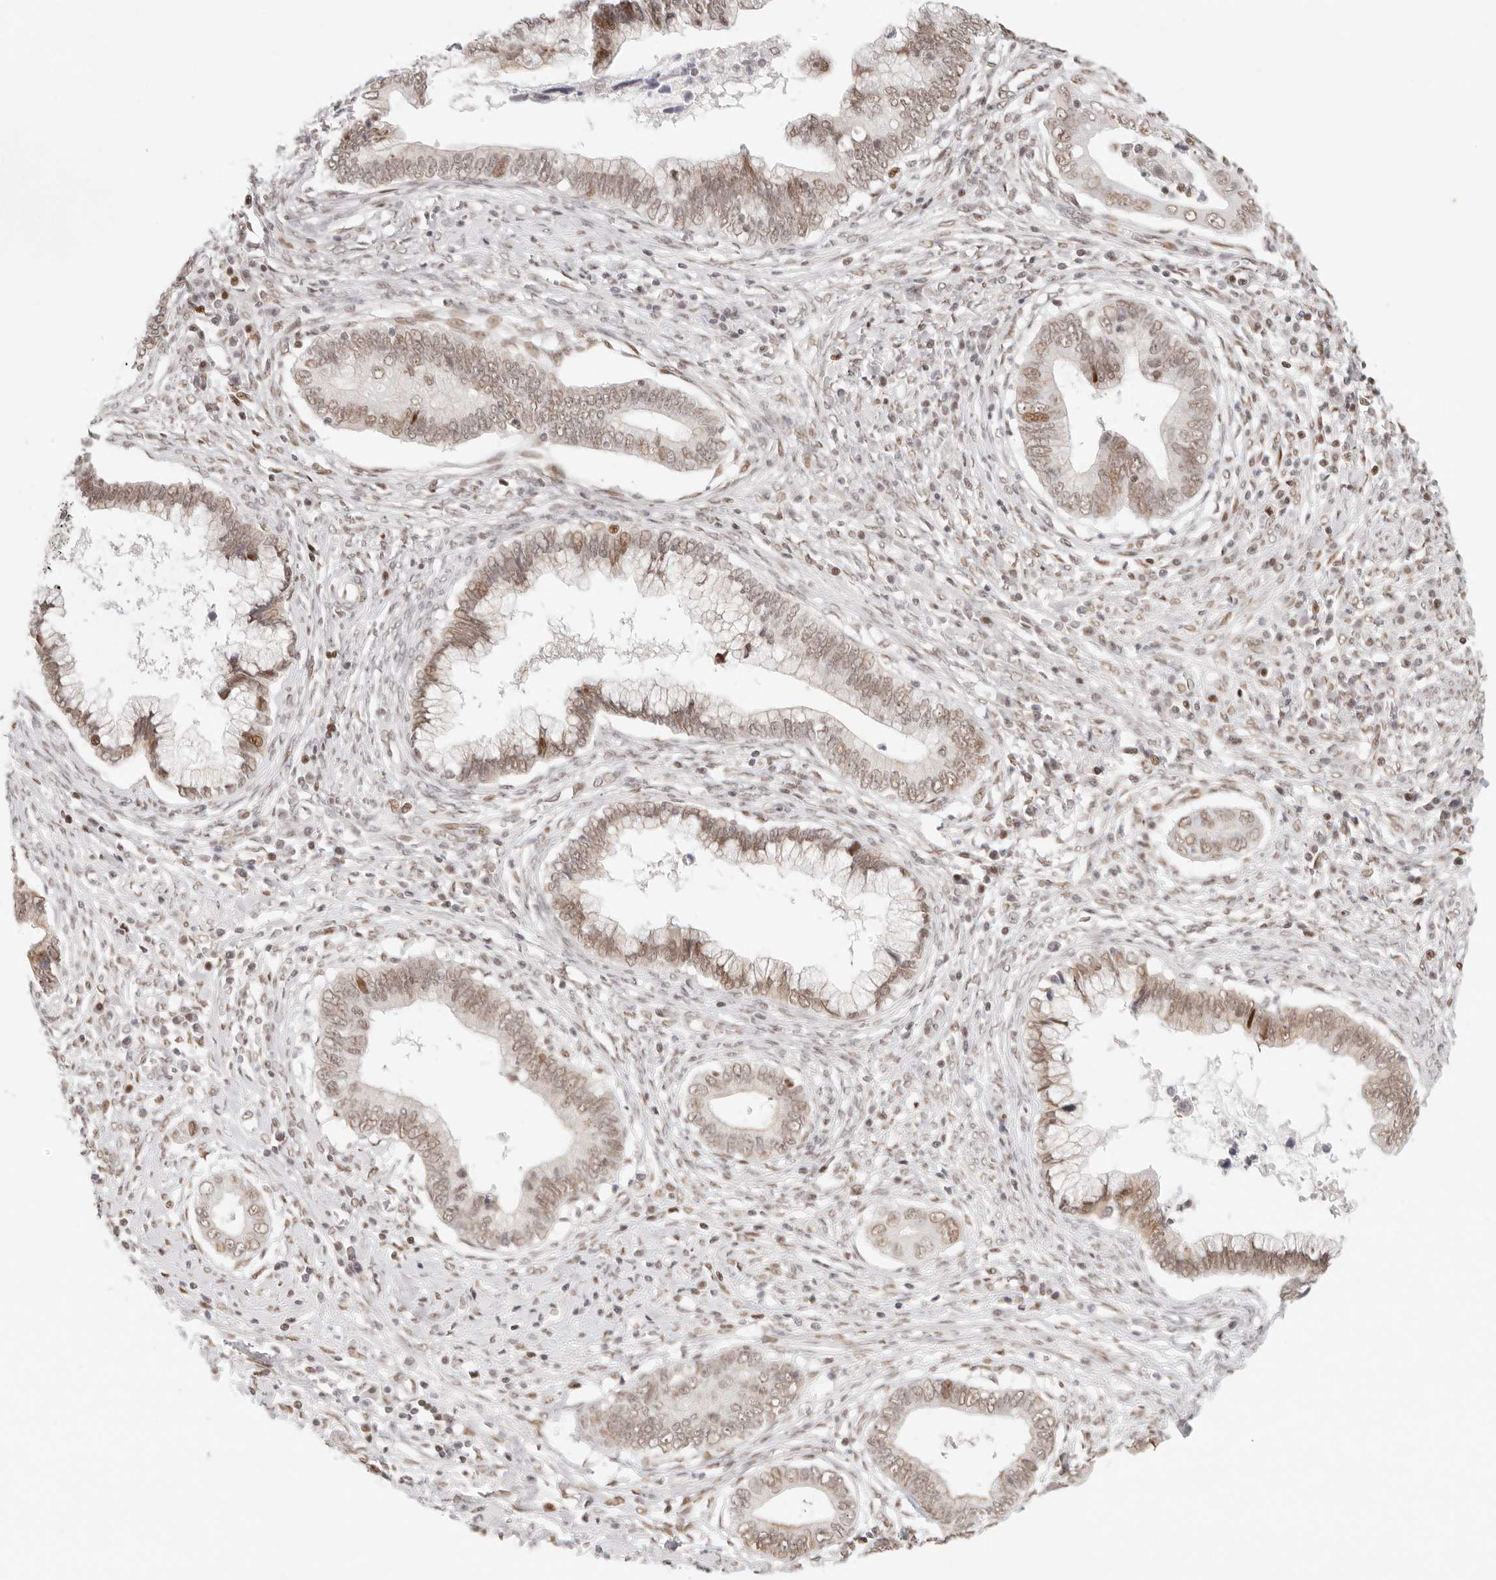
{"staining": {"intensity": "moderate", "quantity": ">75%", "location": "nuclear"}, "tissue": "cervical cancer", "cell_type": "Tumor cells", "image_type": "cancer", "snomed": [{"axis": "morphology", "description": "Adenocarcinoma, NOS"}, {"axis": "topography", "description": "Cervix"}], "caption": "Tumor cells show medium levels of moderate nuclear staining in about >75% of cells in human cervical cancer.", "gene": "HOXC5", "patient": {"sex": "female", "age": 44}}